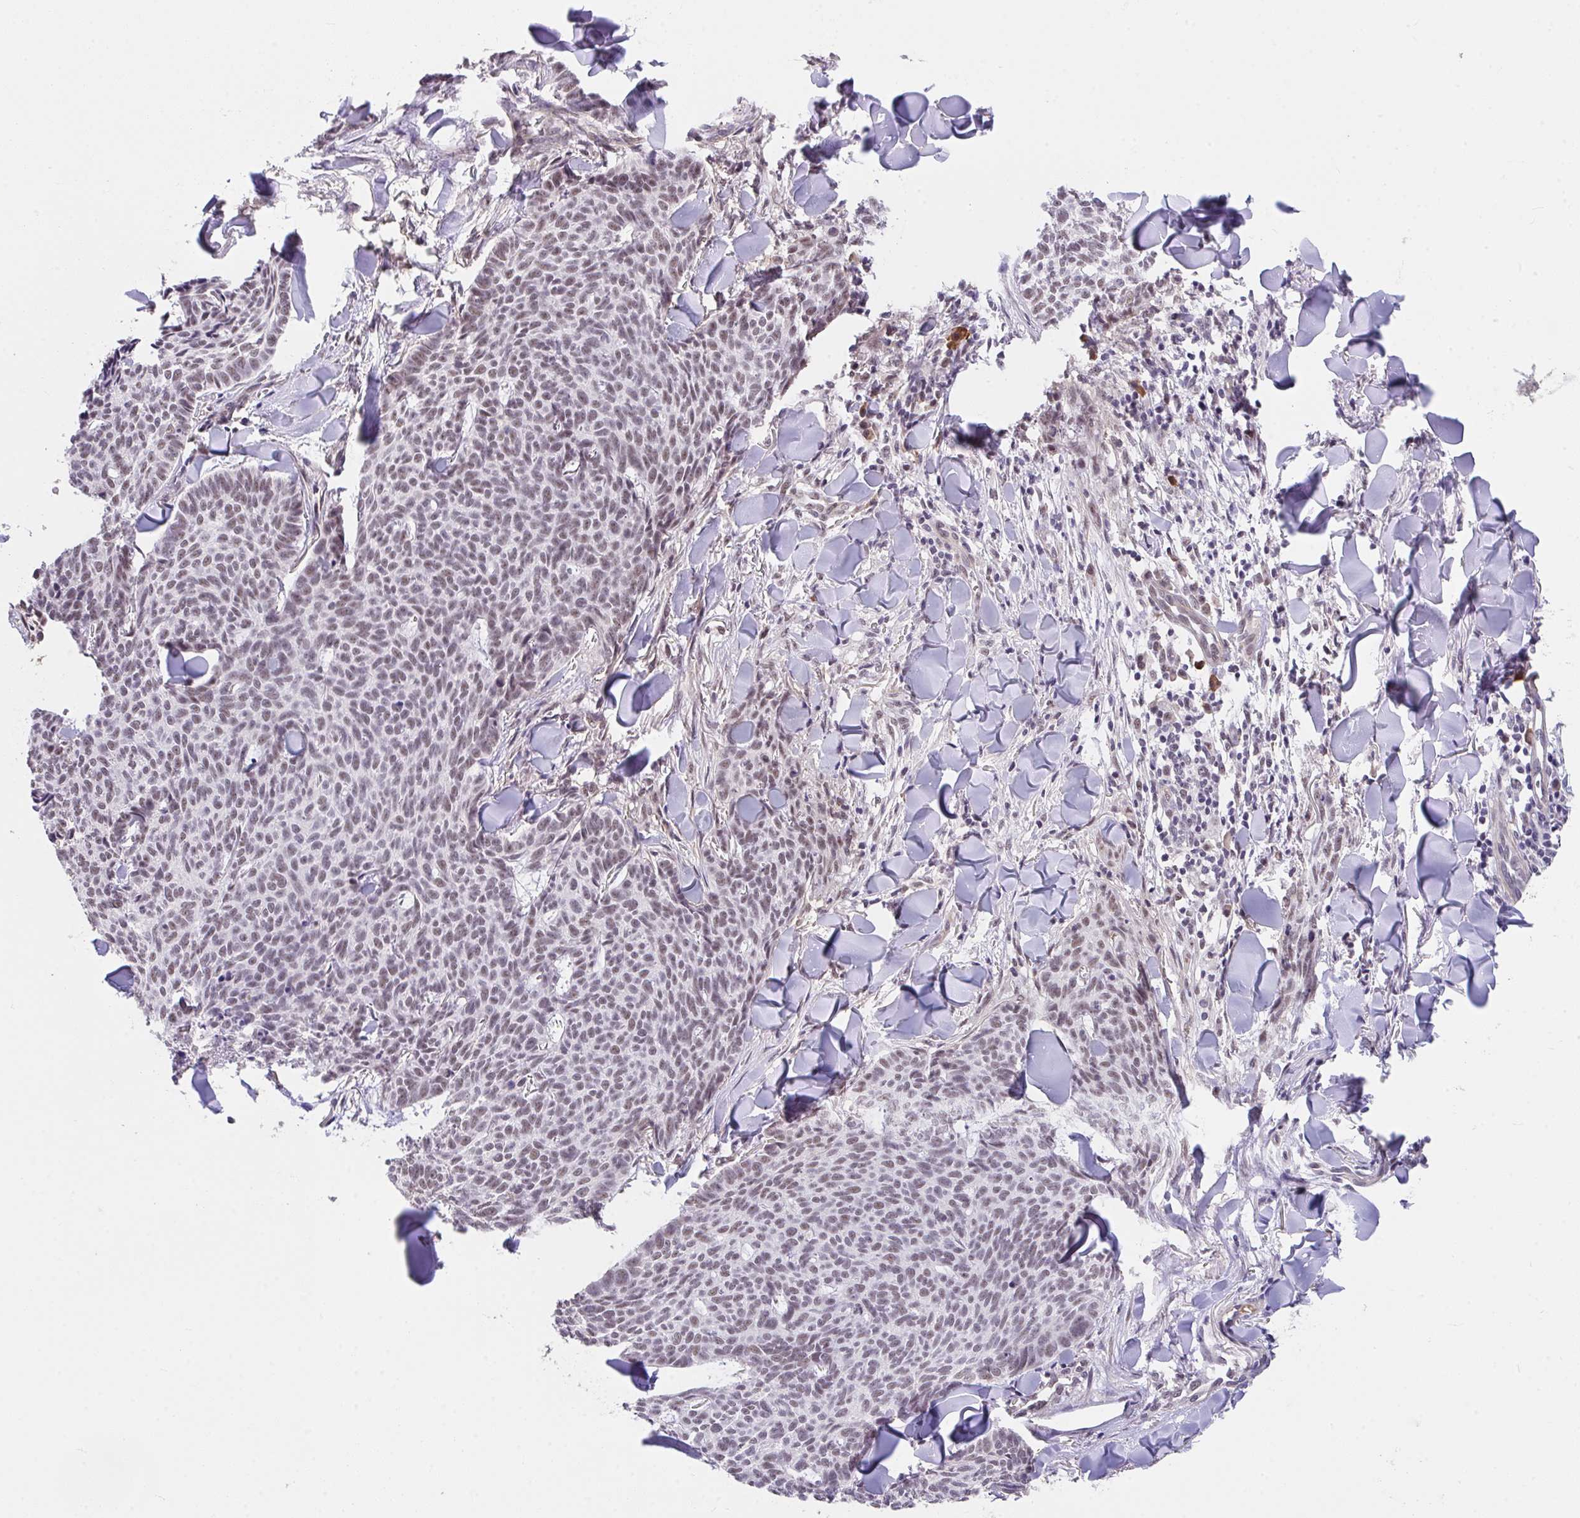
{"staining": {"intensity": "weak", "quantity": ">75%", "location": "nuclear"}, "tissue": "skin cancer", "cell_type": "Tumor cells", "image_type": "cancer", "snomed": [{"axis": "morphology", "description": "Normal tissue, NOS"}, {"axis": "morphology", "description": "Basal cell carcinoma"}, {"axis": "topography", "description": "Skin"}], "caption": "Immunohistochemical staining of skin cancer (basal cell carcinoma) exhibits low levels of weak nuclear staining in about >75% of tumor cells.", "gene": "RBBP6", "patient": {"sex": "male", "age": 50}}